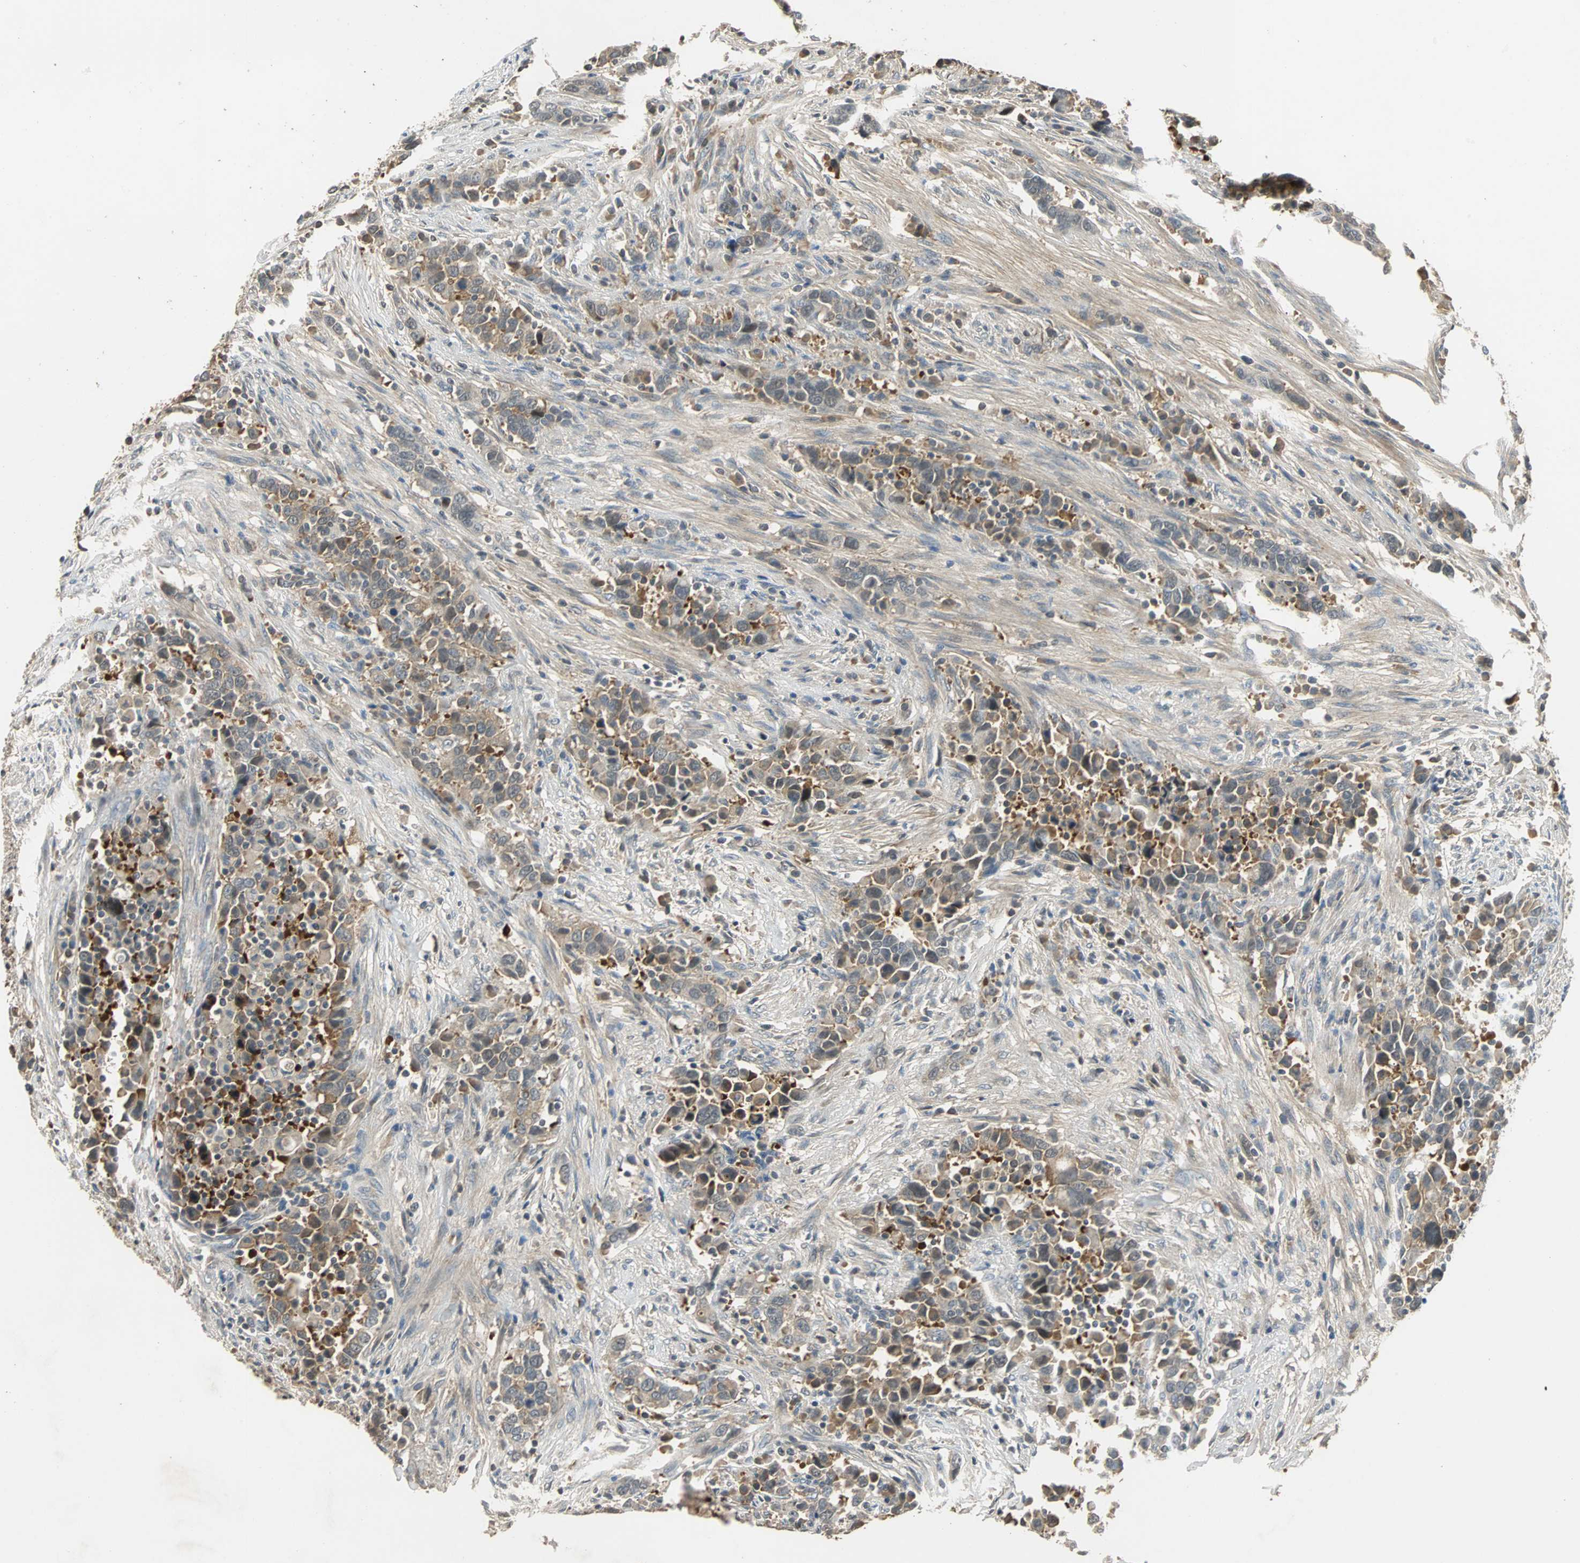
{"staining": {"intensity": "moderate", "quantity": ">75%", "location": "cytoplasmic/membranous"}, "tissue": "urothelial cancer", "cell_type": "Tumor cells", "image_type": "cancer", "snomed": [{"axis": "morphology", "description": "Urothelial carcinoma, High grade"}, {"axis": "topography", "description": "Urinary bladder"}], "caption": "Moderate cytoplasmic/membranous positivity for a protein is seen in about >75% of tumor cells of urothelial cancer using IHC.", "gene": "ABHD2", "patient": {"sex": "male", "age": 61}}